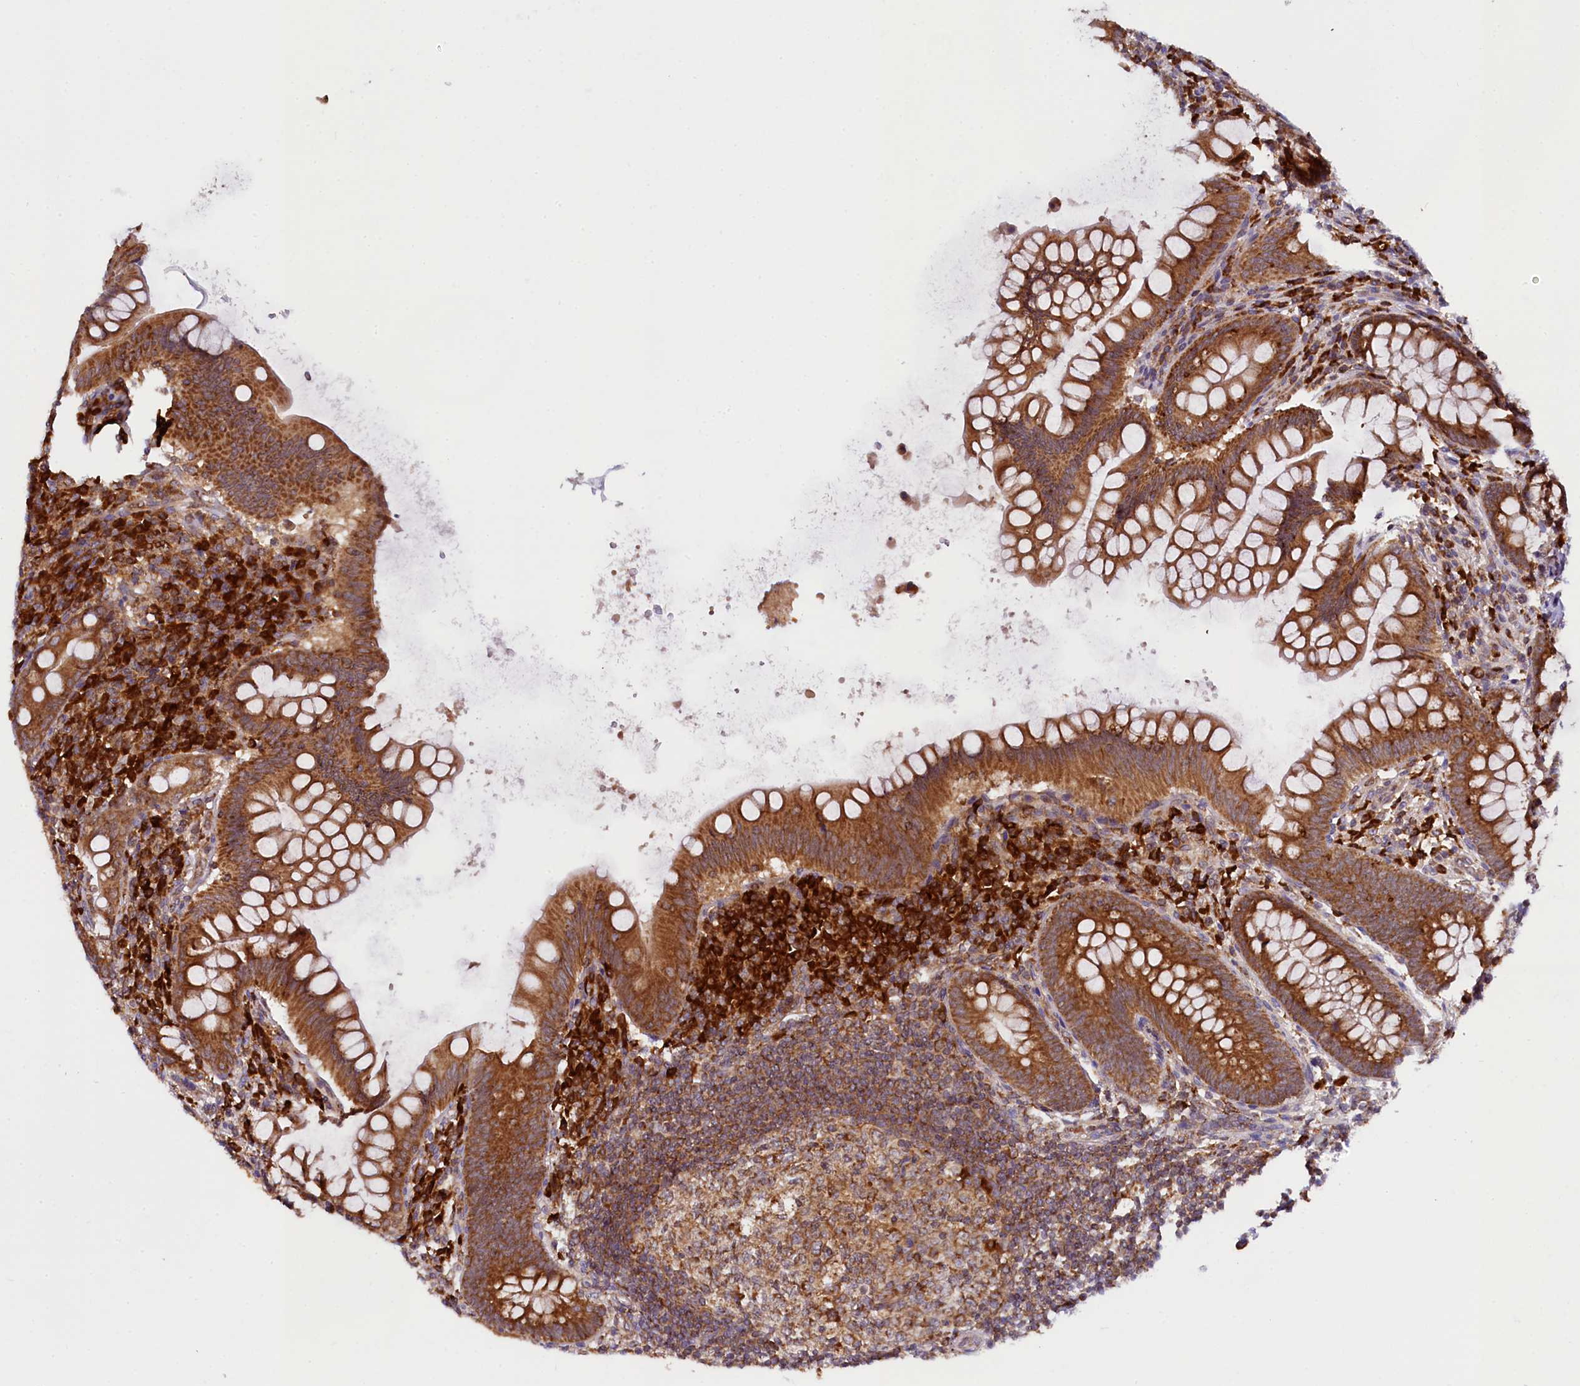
{"staining": {"intensity": "strong", "quantity": ">75%", "location": "cytoplasmic/membranous"}, "tissue": "appendix", "cell_type": "Glandular cells", "image_type": "normal", "snomed": [{"axis": "morphology", "description": "Normal tissue, NOS"}, {"axis": "topography", "description": "Appendix"}], "caption": "IHC of benign appendix demonstrates high levels of strong cytoplasmic/membranous positivity in approximately >75% of glandular cells. The protein is stained brown, and the nuclei are stained in blue (DAB (3,3'-diaminobenzidine) IHC with brightfield microscopy, high magnification).", "gene": "UFM1", "patient": {"sex": "female", "age": 33}}